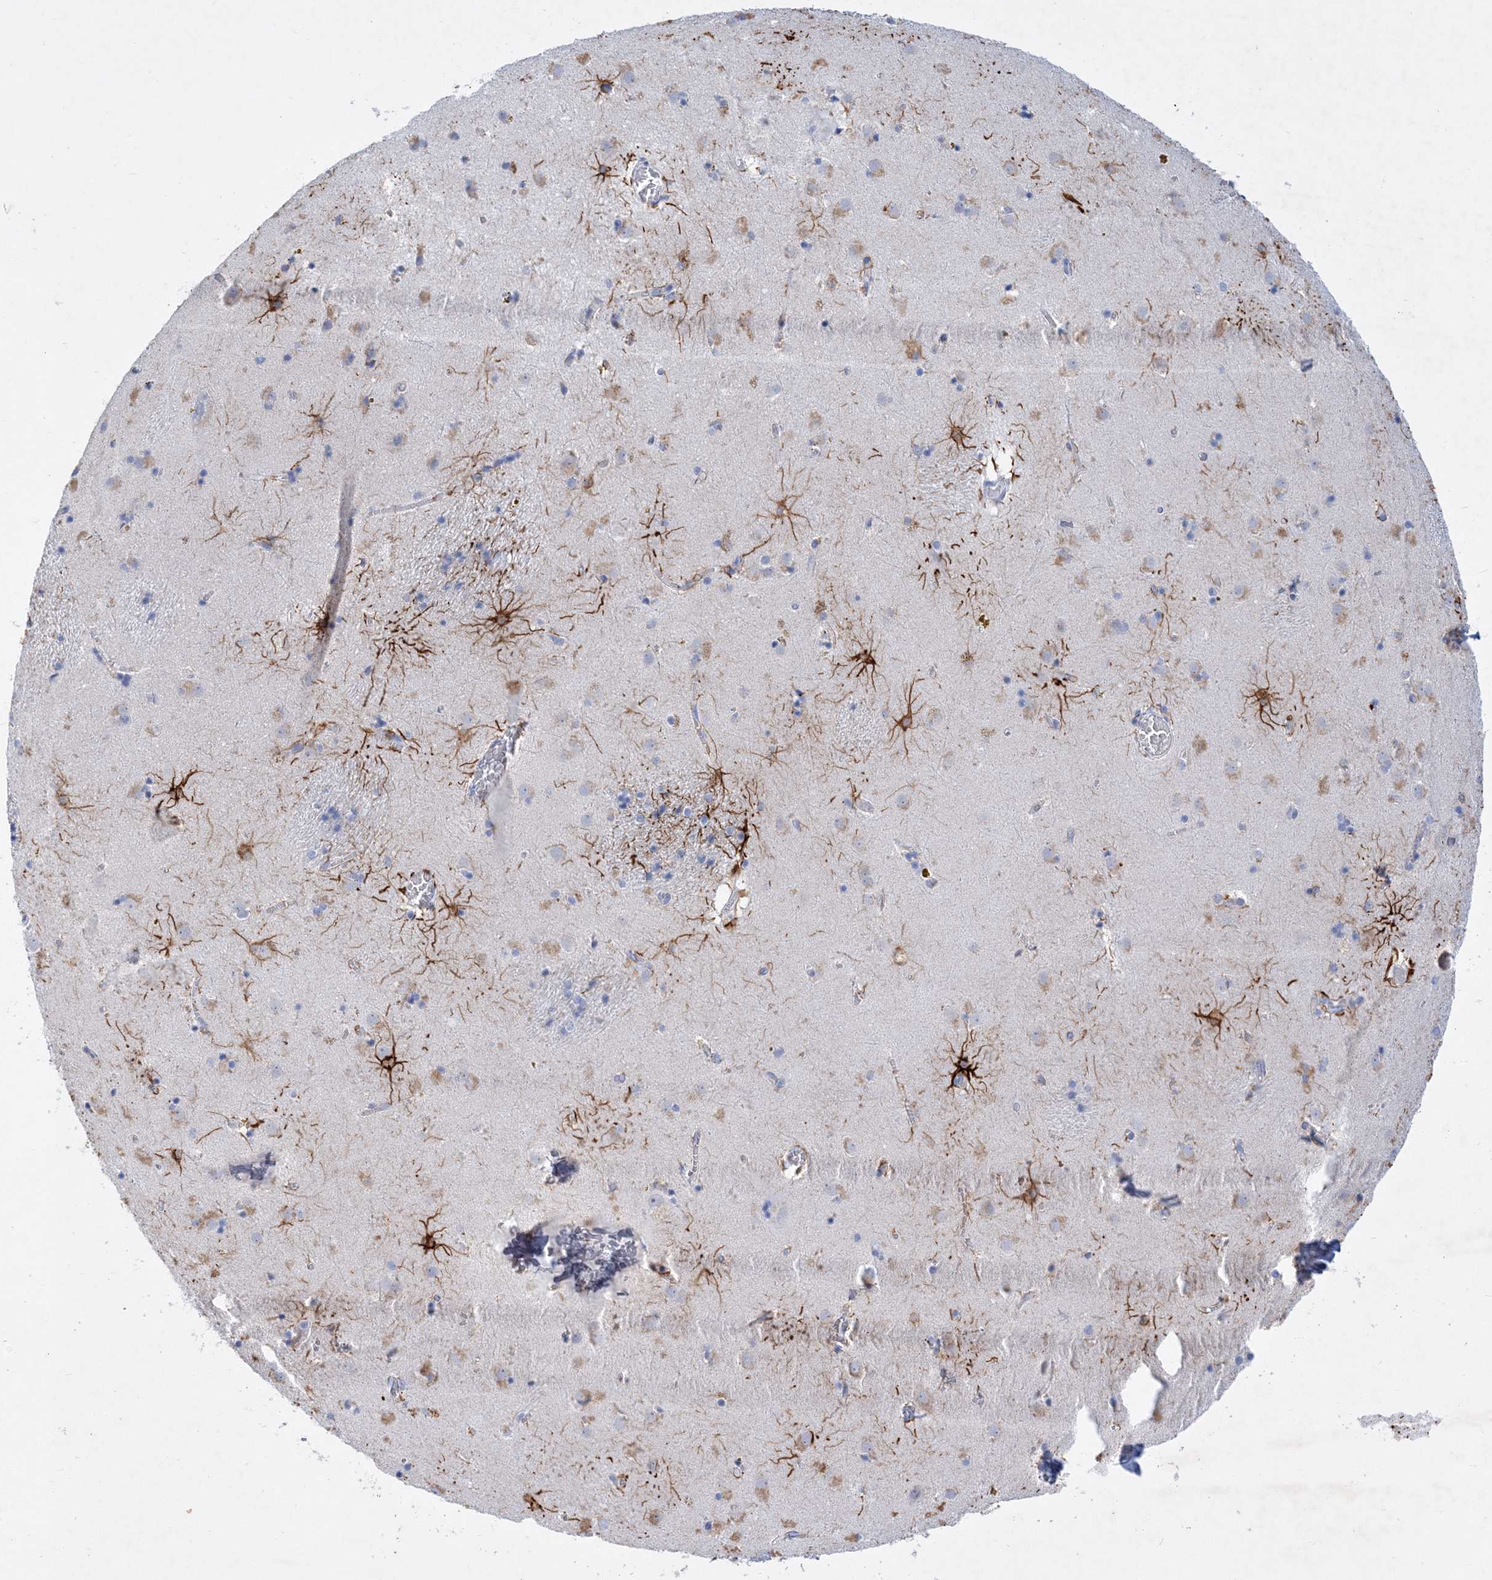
{"staining": {"intensity": "moderate", "quantity": ">75%", "location": "cytoplasmic/membranous"}, "tissue": "caudate", "cell_type": "Glial cells", "image_type": "normal", "snomed": [{"axis": "morphology", "description": "Normal tissue, NOS"}, {"axis": "topography", "description": "Lateral ventricle wall"}], "caption": "Immunohistochemistry micrograph of benign caudate: human caudate stained using immunohistochemistry demonstrates medium levels of moderate protein expression localized specifically in the cytoplasmic/membranous of glial cells, appearing as a cytoplasmic/membranous brown color.", "gene": "COPS8", "patient": {"sex": "male", "age": 70}}